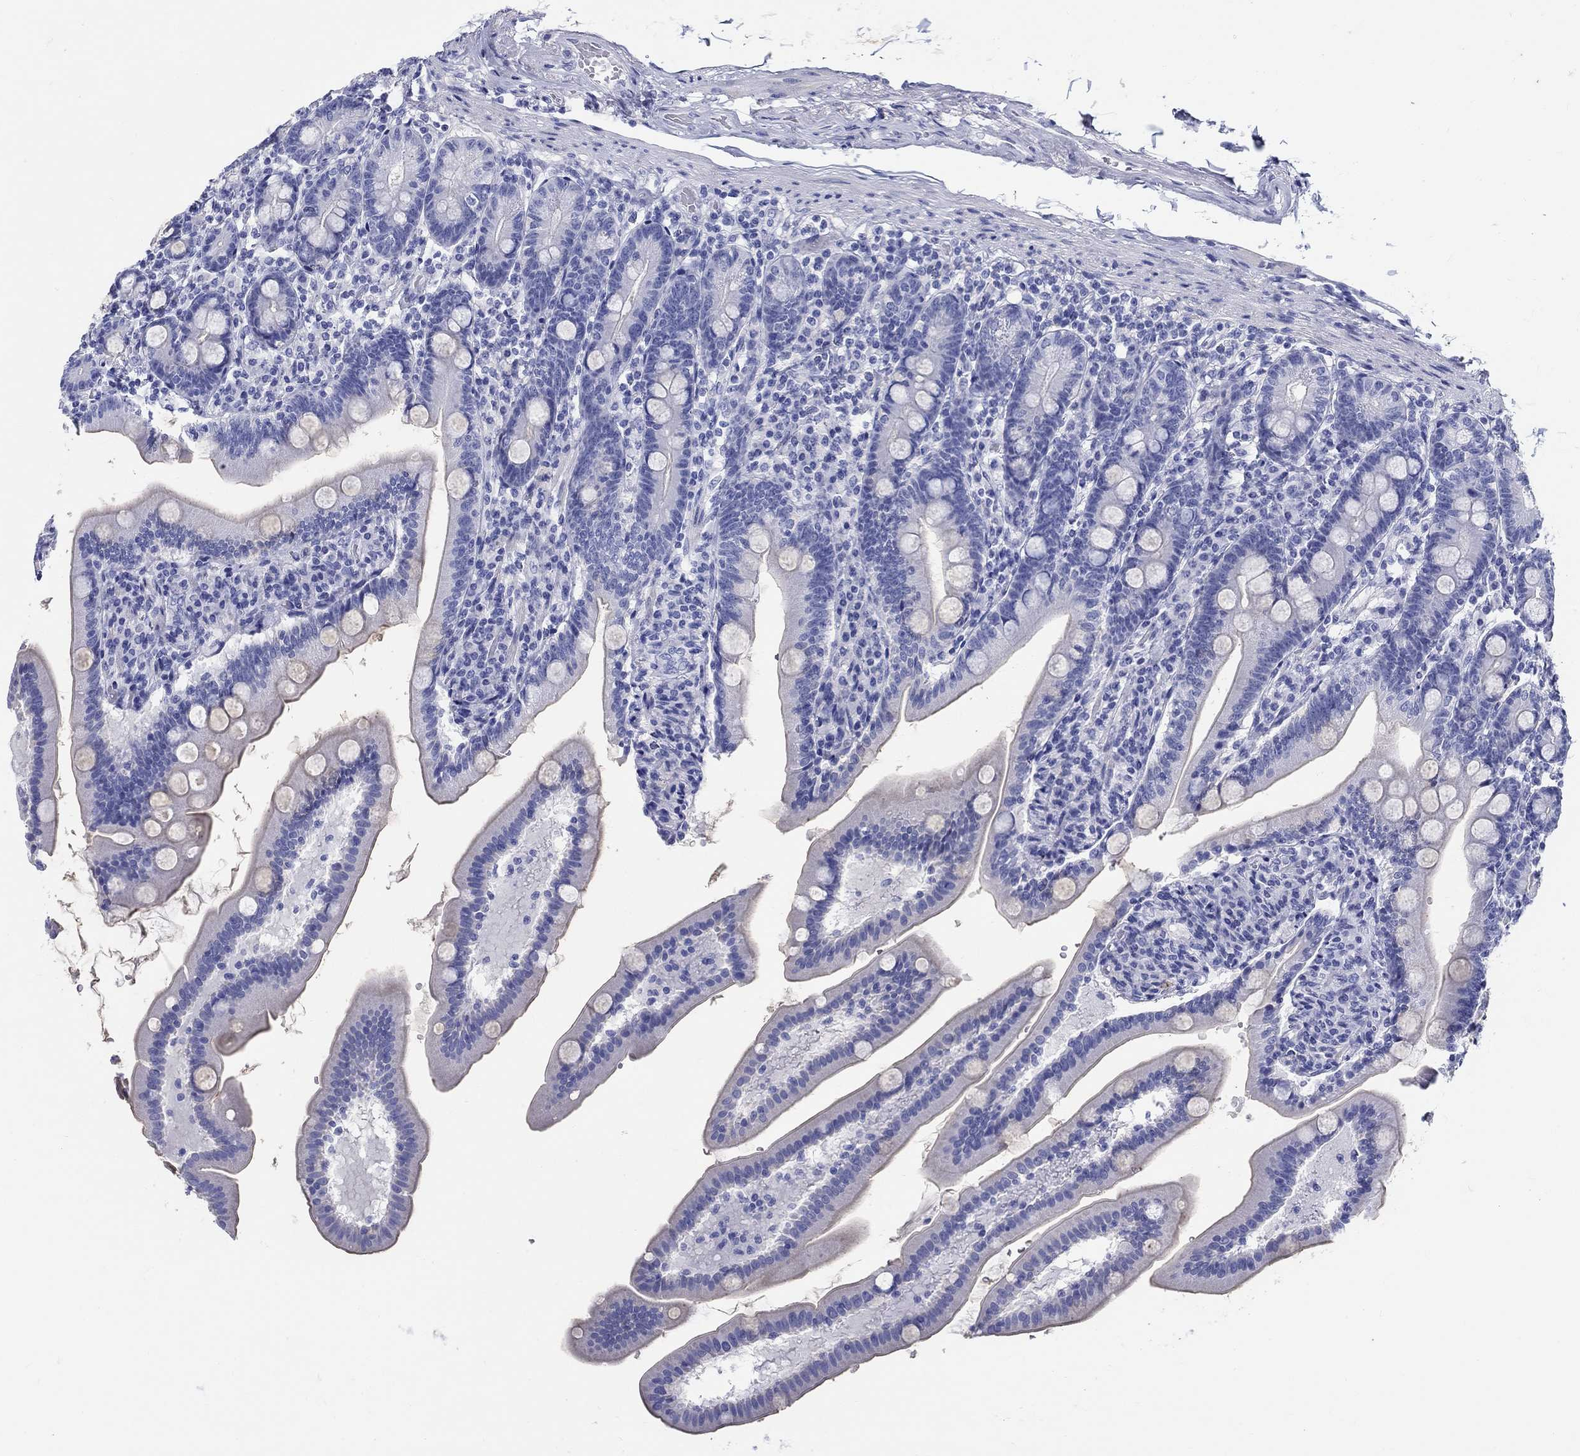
{"staining": {"intensity": "negative", "quantity": "none", "location": "none"}, "tissue": "duodenum", "cell_type": "Glandular cells", "image_type": "normal", "snomed": [{"axis": "morphology", "description": "Normal tissue, NOS"}, {"axis": "topography", "description": "Duodenum"}], "caption": "Immunohistochemistry (IHC) of unremarkable duodenum demonstrates no expression in glandular cells. (Brightfield microscopy of DAB immunohistochemistry (IHC) at high magnification).", "gene": "CRYGS", "patient": {"sex": "female", "age": 67}}